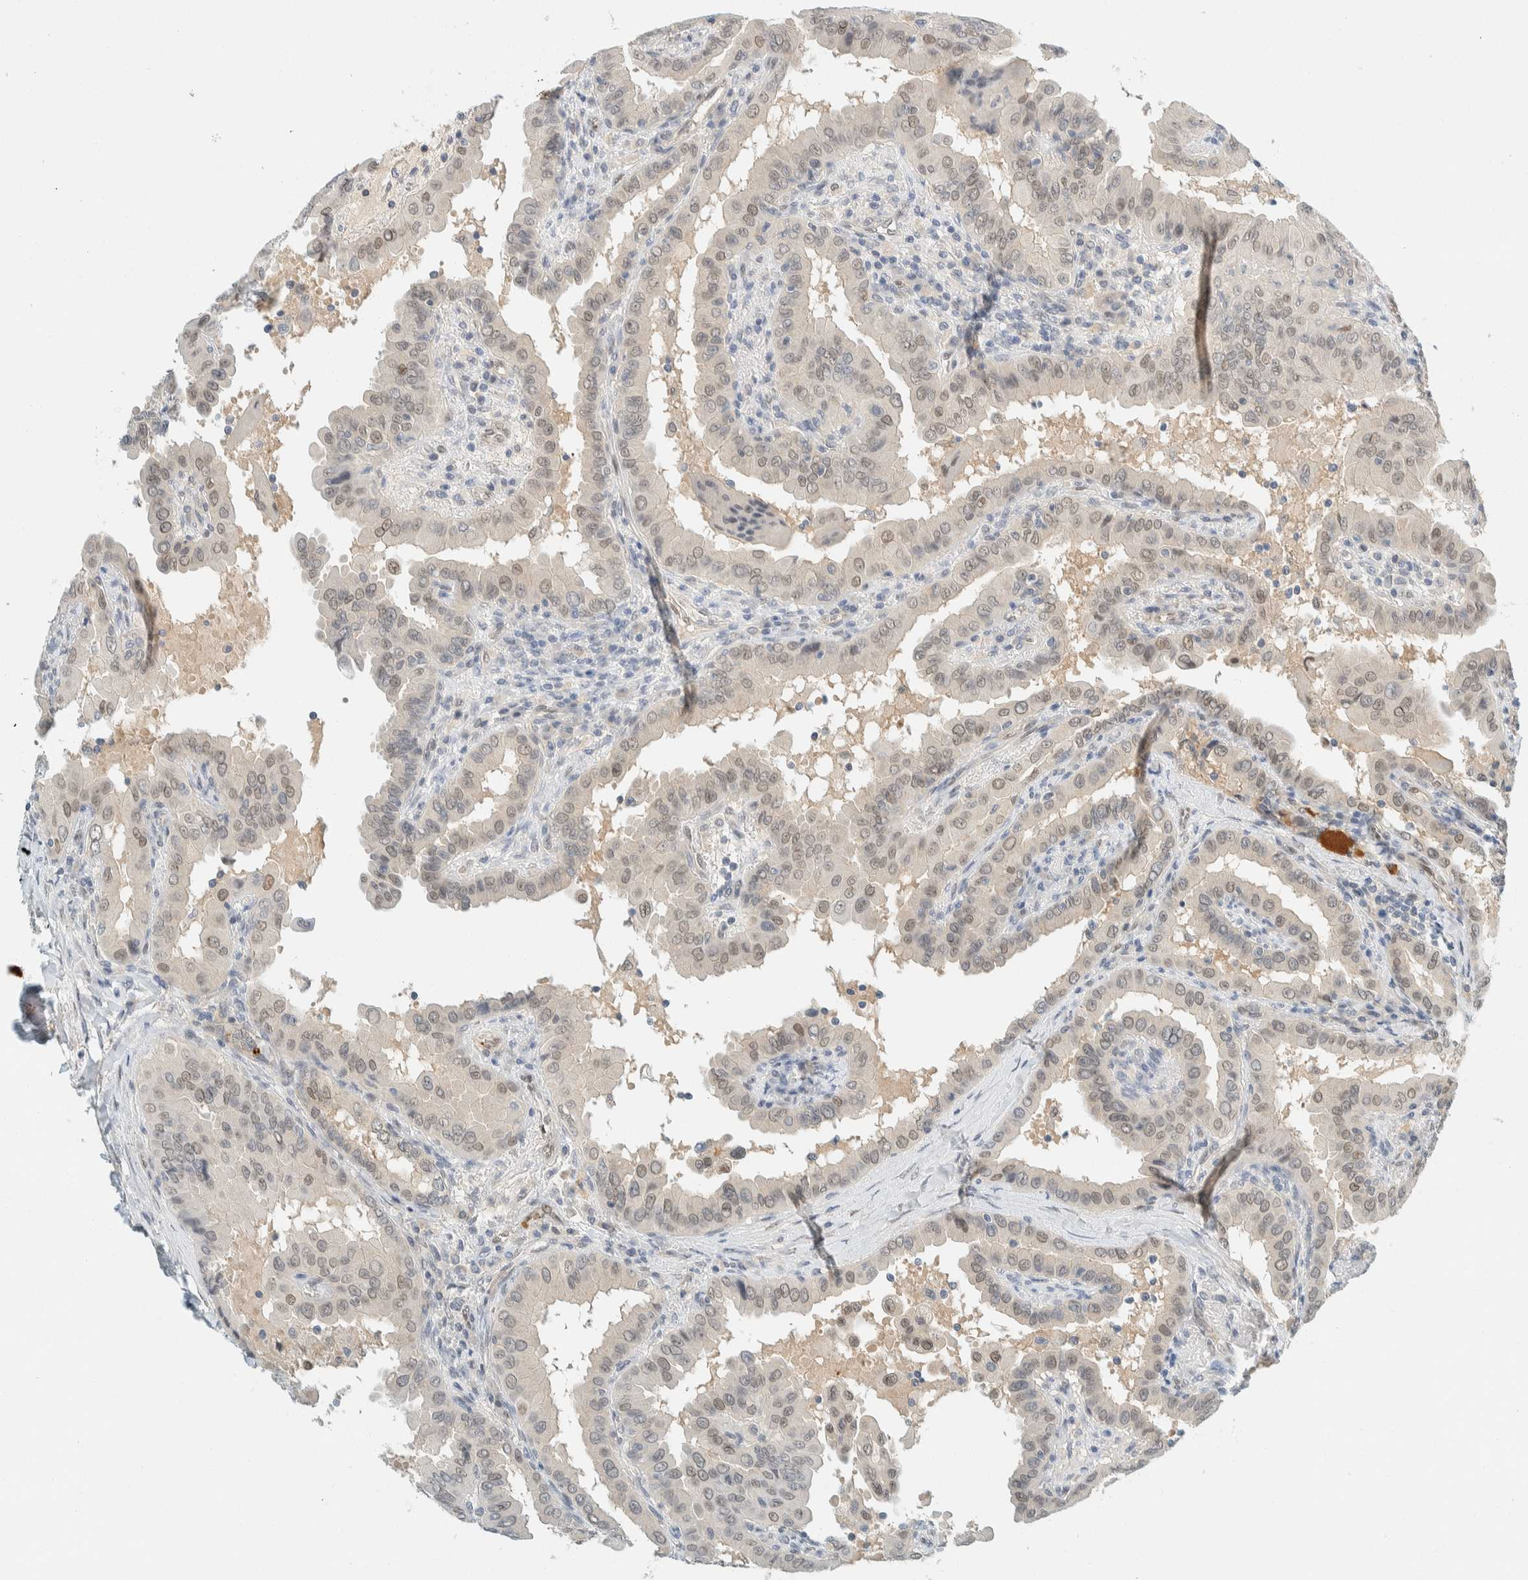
{"staining": {"intensity": "weak", "quantity": "25%-75%", "location": "nuclear"}, "tissue": "thyroid cancer", "cell_type": "Tumor cells", "image_type": "cancer", "snomed": [{"axis": "morphology", "description": "Papillary adenocarcinoma, NOS"}, {"axis": "topography", "description": "Thyroid gland"}], "caption": "IHC photomicrograph of human papillary adenocarcinoma (thyroid) stained for a protein (brown), which displays low levels of weak nuclear staining in about 25%-75% of tumor cells.", "gene": "TSTD2", "patient": {"sex": "male", "age": 33}}